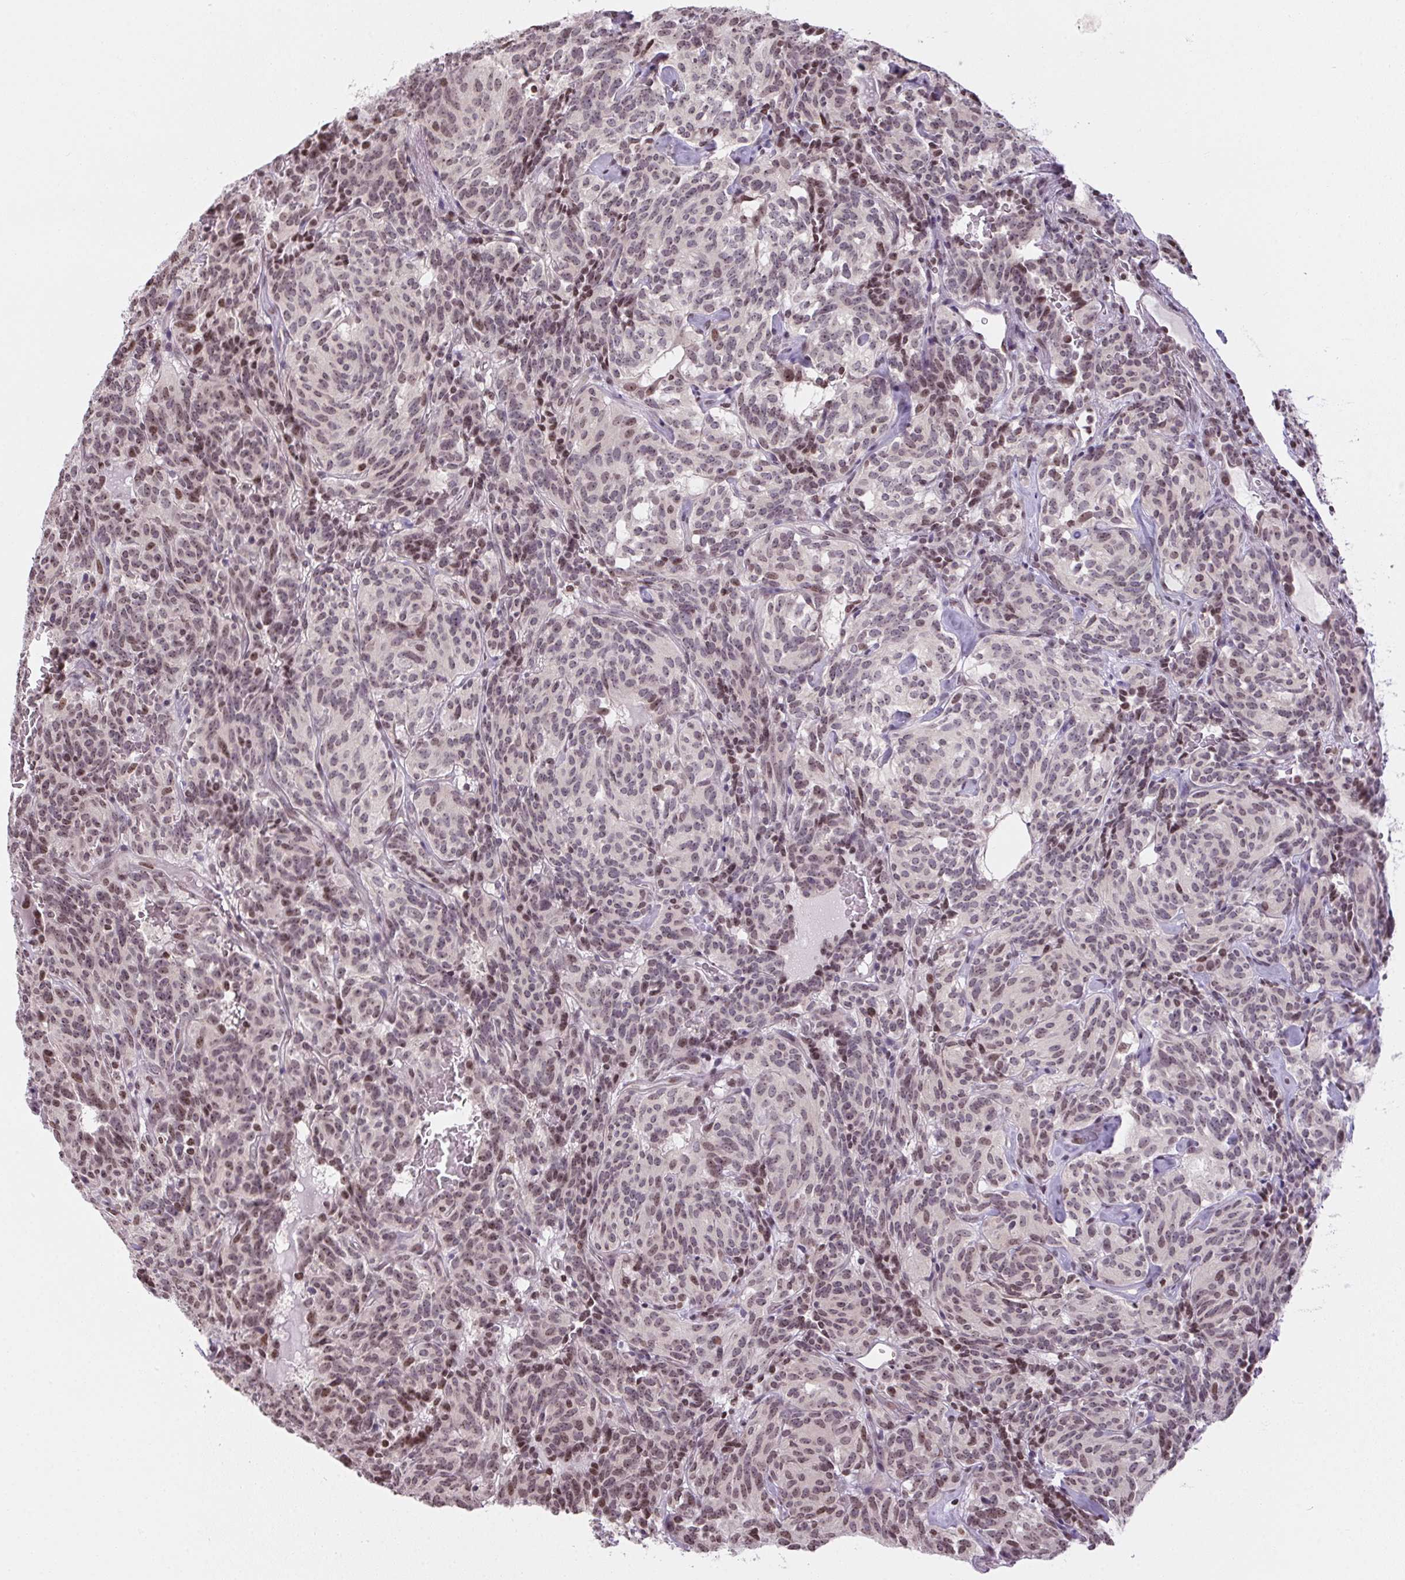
{"staining": {"intensity": "weak", "quantity": ">75%", "location": "nuclear"}, "tissue": "carcinoid", "cell_type": "Tumor cells", "image_type": "cancer", "snomed": [{"axis": "morphology", "description": "Carcinoid, malignant, NOS"}, {"axis": "topography", "description": "Lung"}], "caption": "This is a photomicrograph of immunohistochemistry (IHC) staining of carcinoid, which shows weak staining in the nuclear of tumor cells.", "gene": "RNF181", "patient": {"sex": "female", "age": 61}}